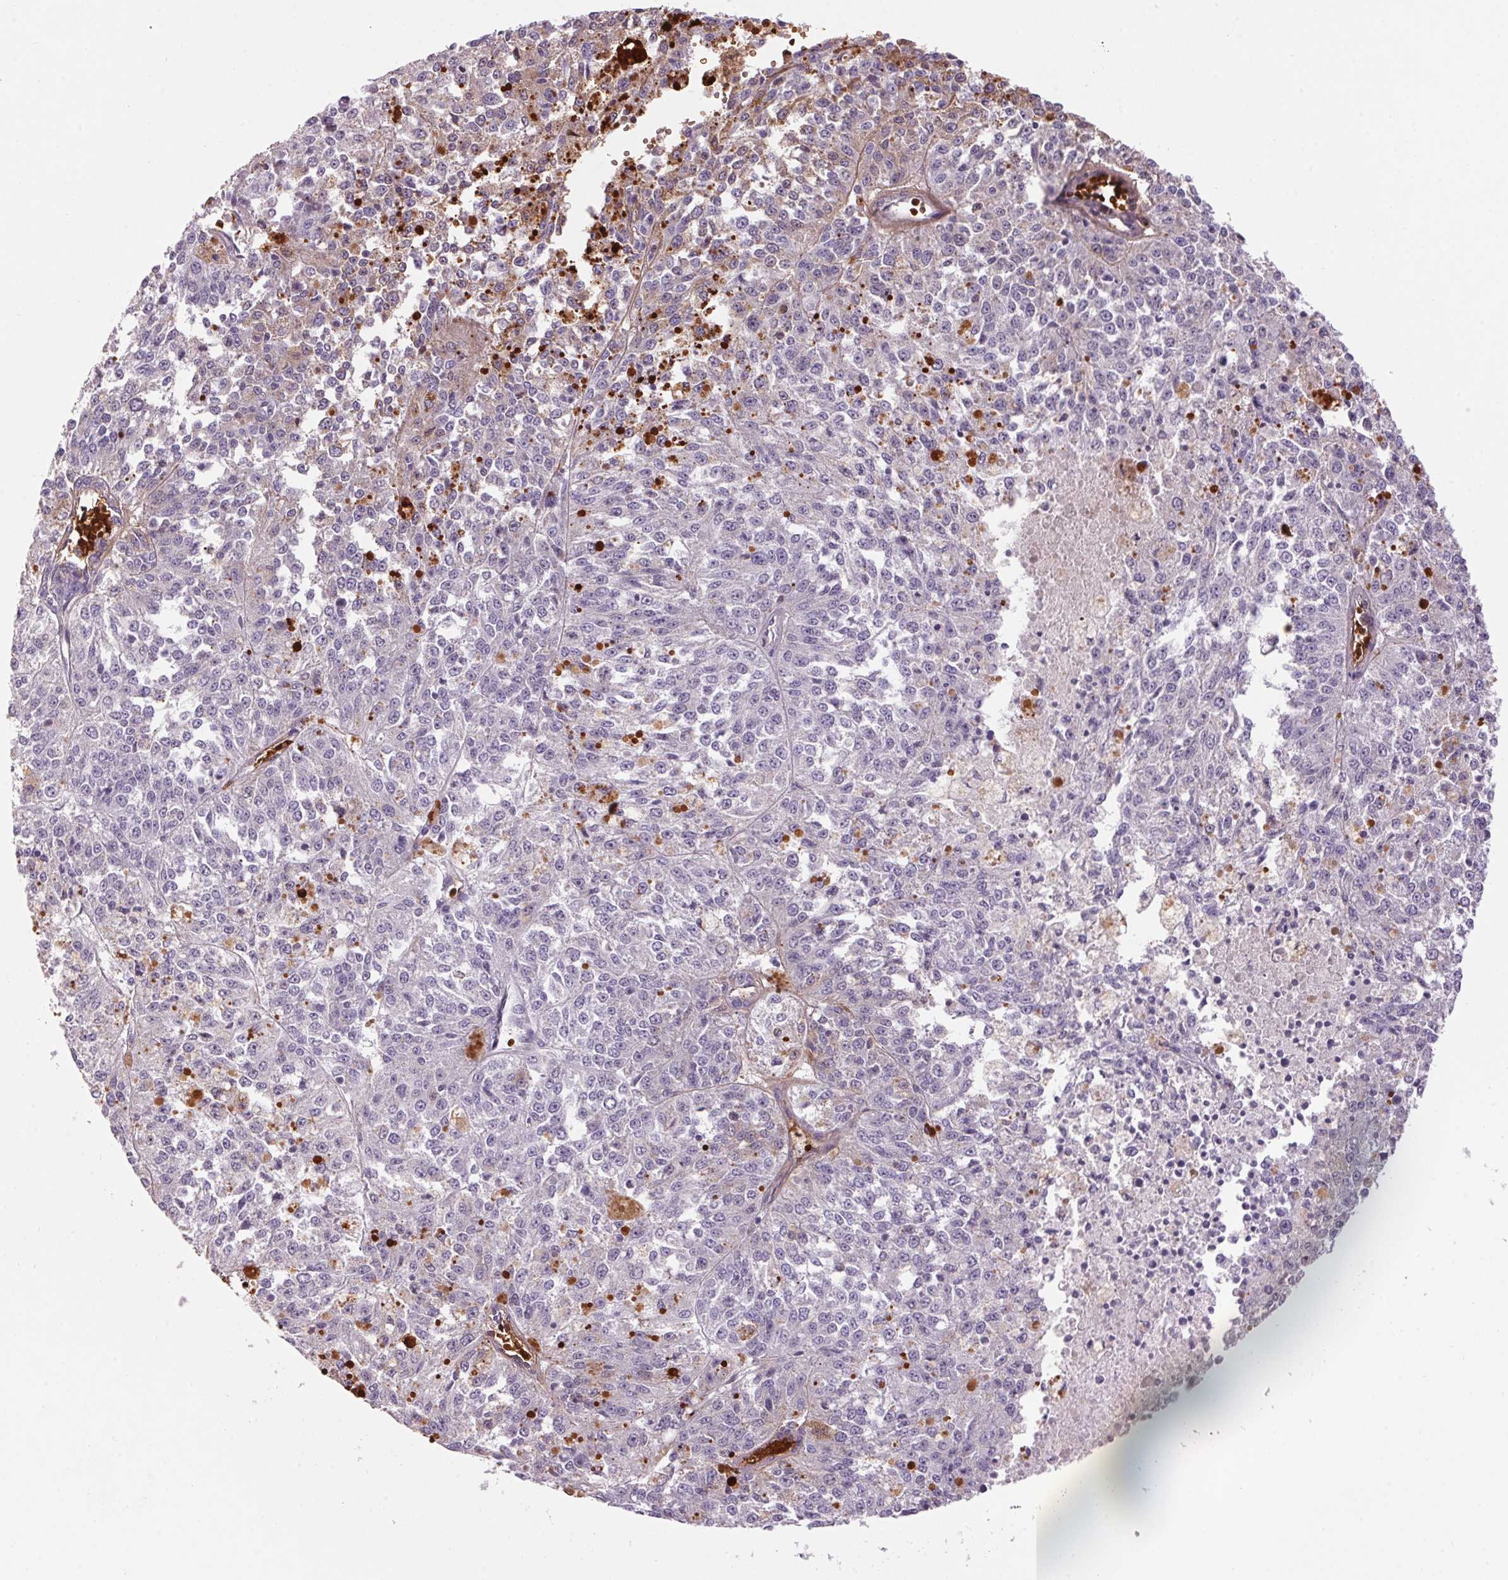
{"staining": {"intensity": "negative", "quantity": "none", "location": "none"}, "tissue": "melanoma", "cell_type": "Tumor cells", "image_type": "cancer", "snomed": [{"axis": "morphology", "description": "Malignant melanoma, Metastatic site"}, {"axis": "topography", "description": "Lymph node"}], "caption": "A photomicrograph of malignant melanoma (metastatic site) stained for a protein reveals no brown staining in tumor cells. The staining was performed using DAB to visualize the protein expression in brown, while the nuclei were stained in blue with hematoxylin (Magnification: 20x).", "gene": "HBQ1", "patient": {"sex": "female", "age": 64}}